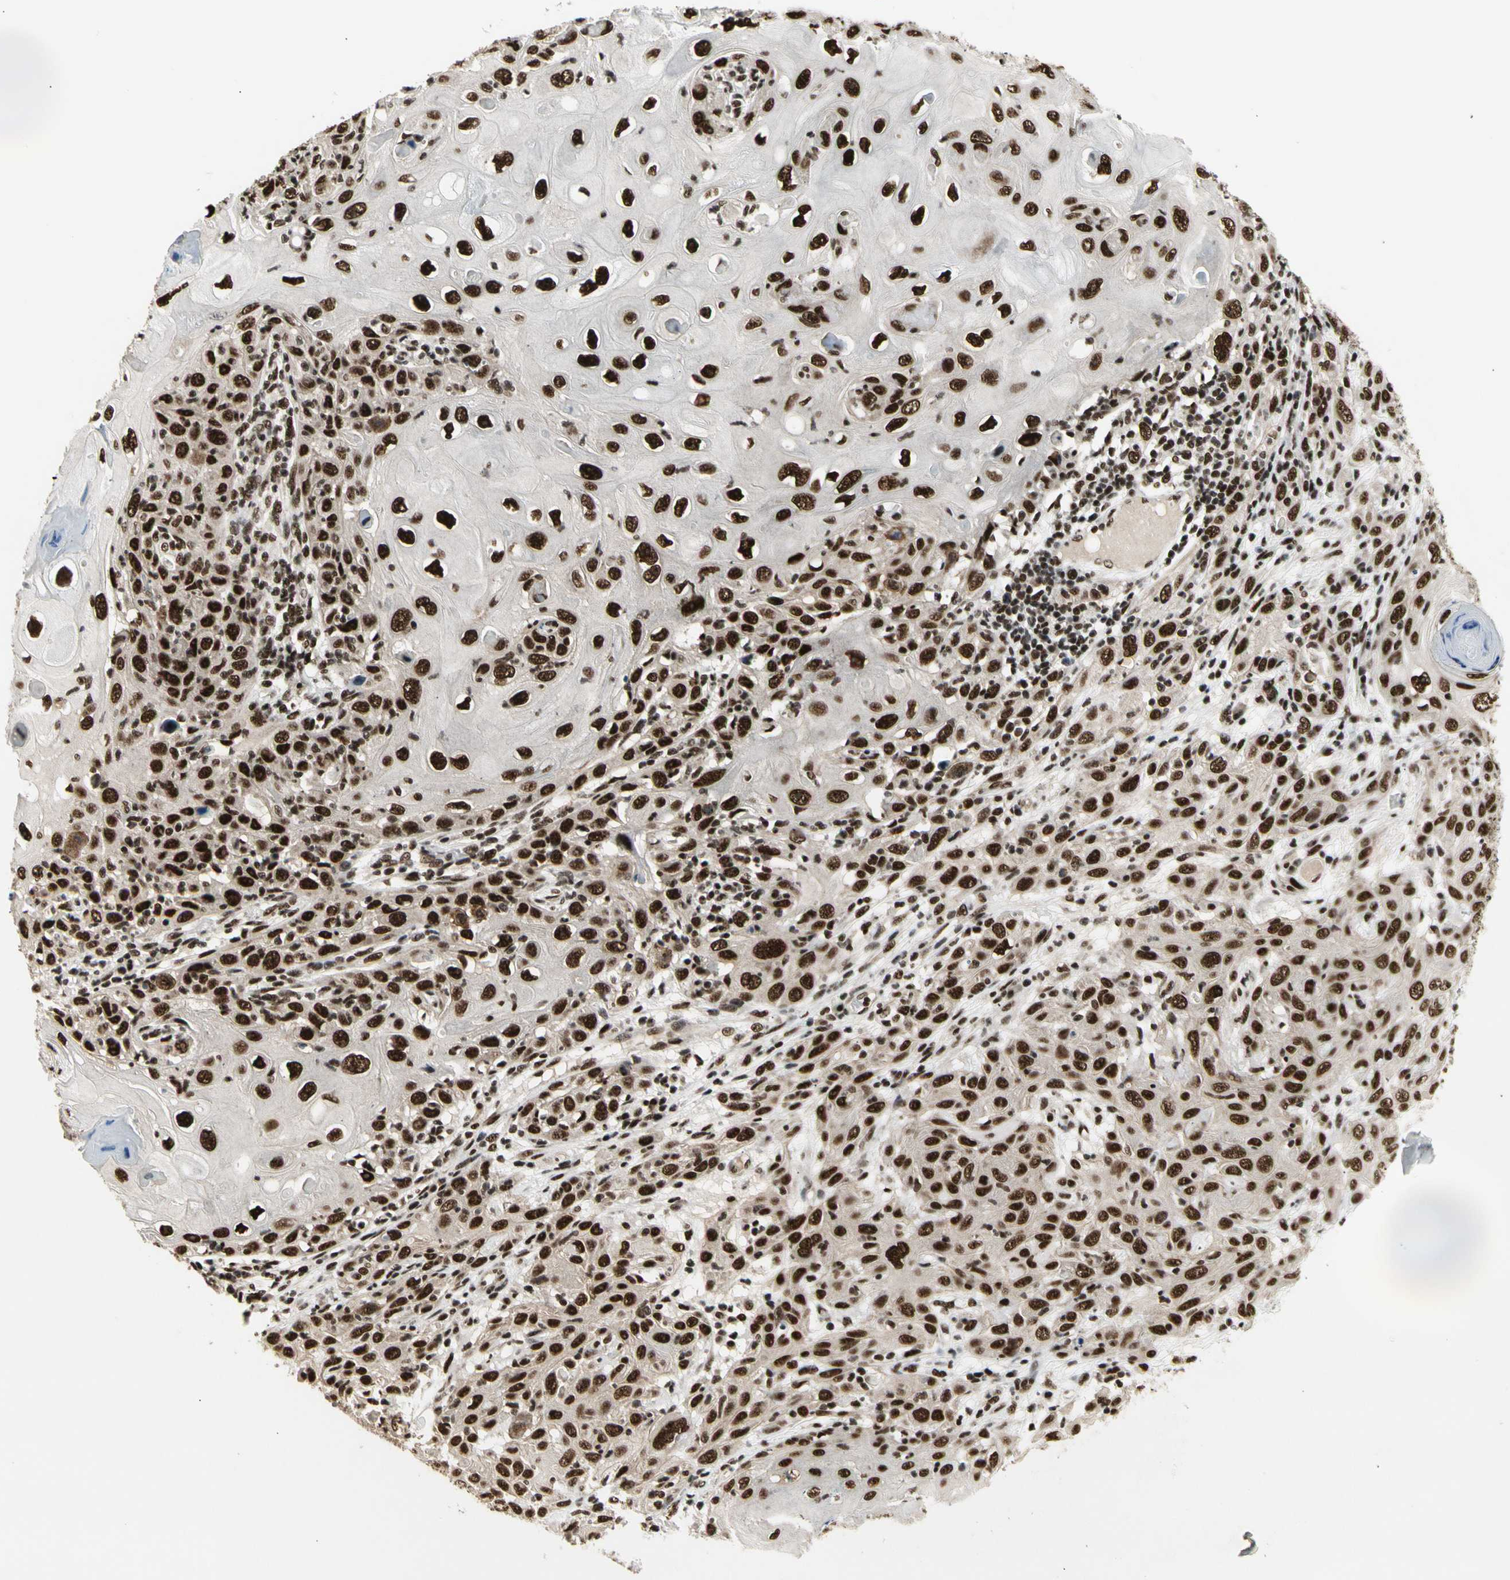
{"staining": {"intensity": "strong", "quantity": ">75%", "location": "nuclear"}, "tissue": "skin cancer", "cell_type": "Tumor cells", "image_type": "cancer", "snomed": [{"axis": "morphology", "description": "Squamous cell carcinoma, NOS"}, {"axis": "topography", "description": "Skin"}], "caption": "Immunohistochemistry (IHC) image of neoplastic tissue: human skin cancer stained using immunohistochemistry reveals high levels of strong protein expression localized specifically in the nuclear of tumor cells, appearing as a nuclear brown color.", "gene": "SRSF11", "patient": {"sex": "female", "age": 88}}